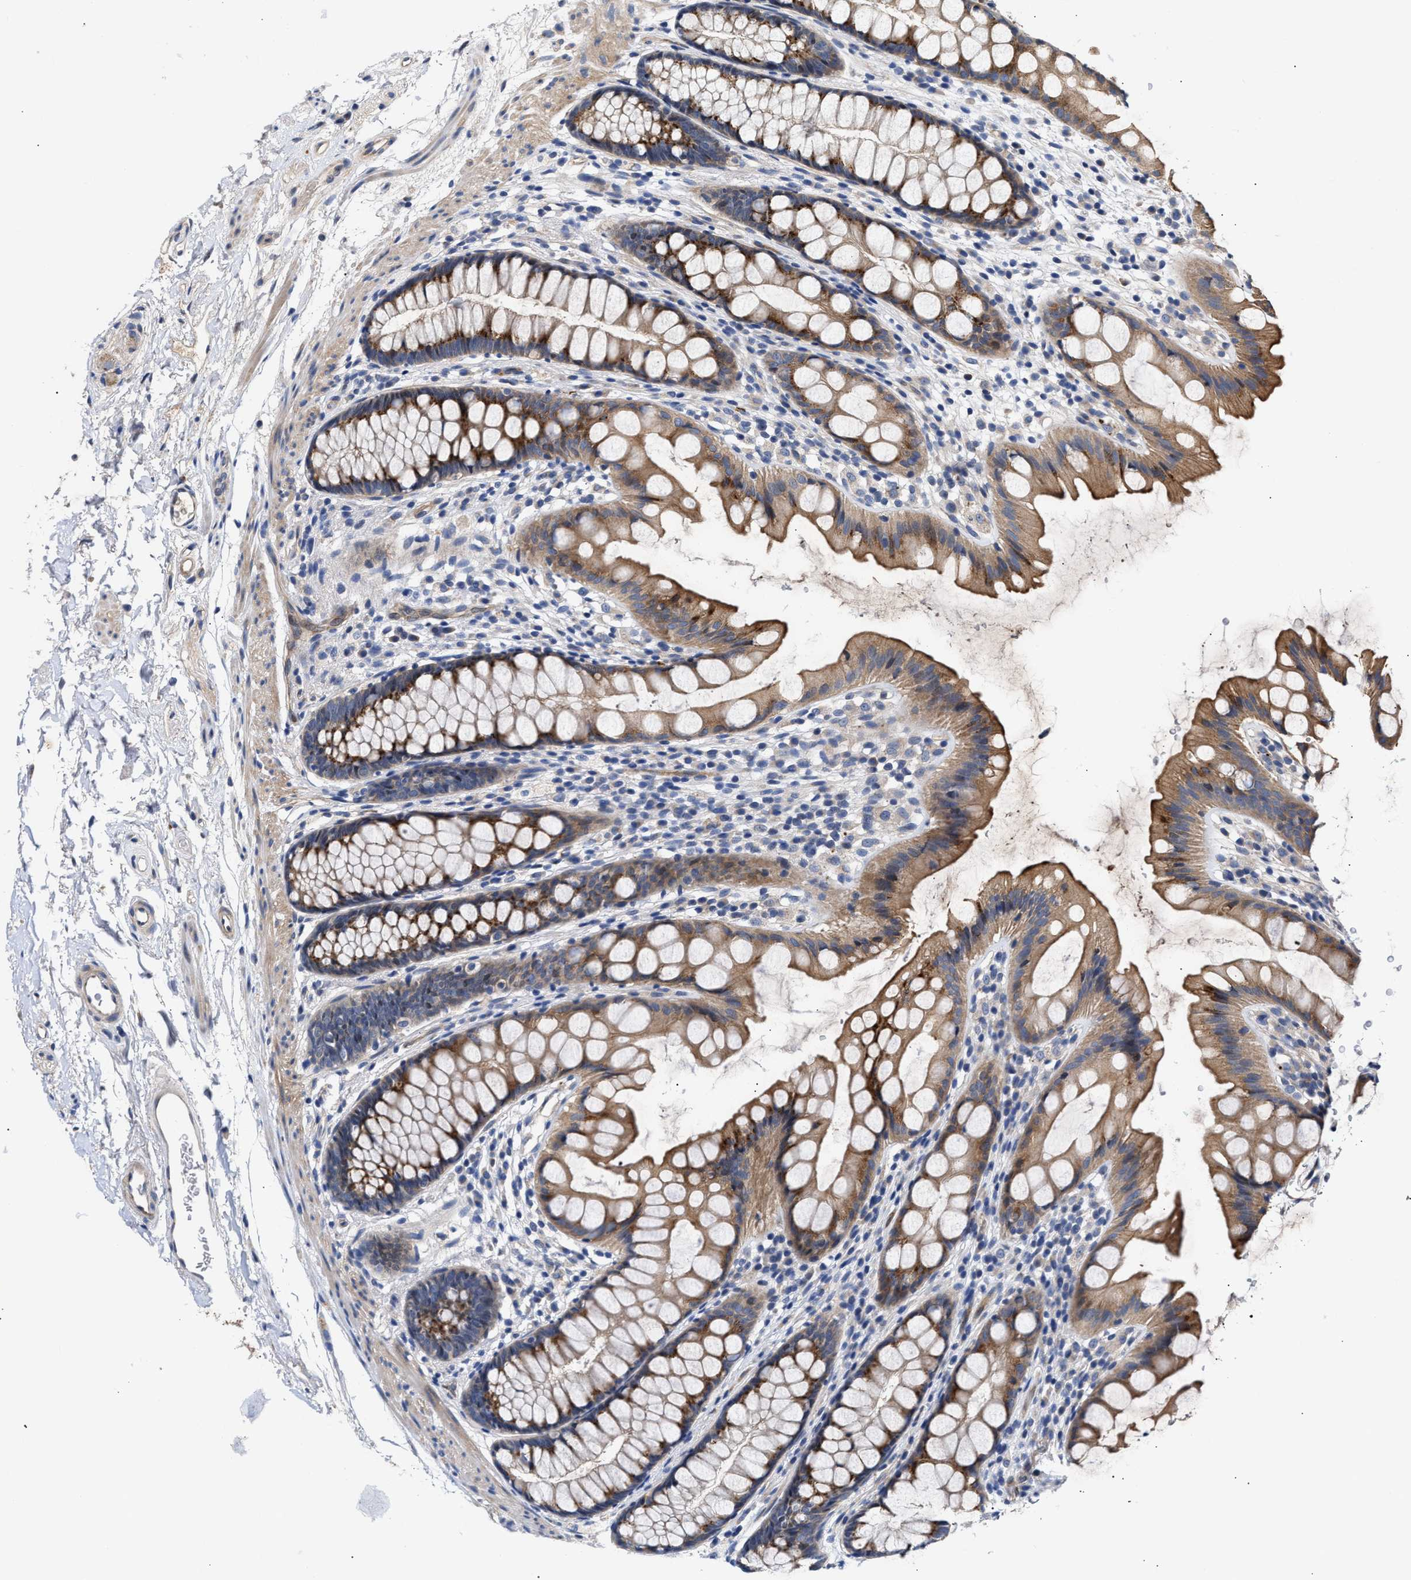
{"staining": {"intensity": "moderate", "quantity": ">75%", "location": "cytoplasmic/membranous"}, "tissue": "rectum", "cell_type": "Glandular cells", "image_type": "normal", "snomed": [{"axis": "morphology", "description": "Normal tissue, NOS"}, {"axis": "topography", "description": "Rectum"}], "caption": "Protein analysis of benign rectum demonstrates moderate cytoplasmic/membranous positivity in about >75% of glandular cells. Ihc stains the protein of interest in brown and the nuclei are stained blue.", "gene": "CCDC146", "patient": {"sex": "female", "age": 65}}